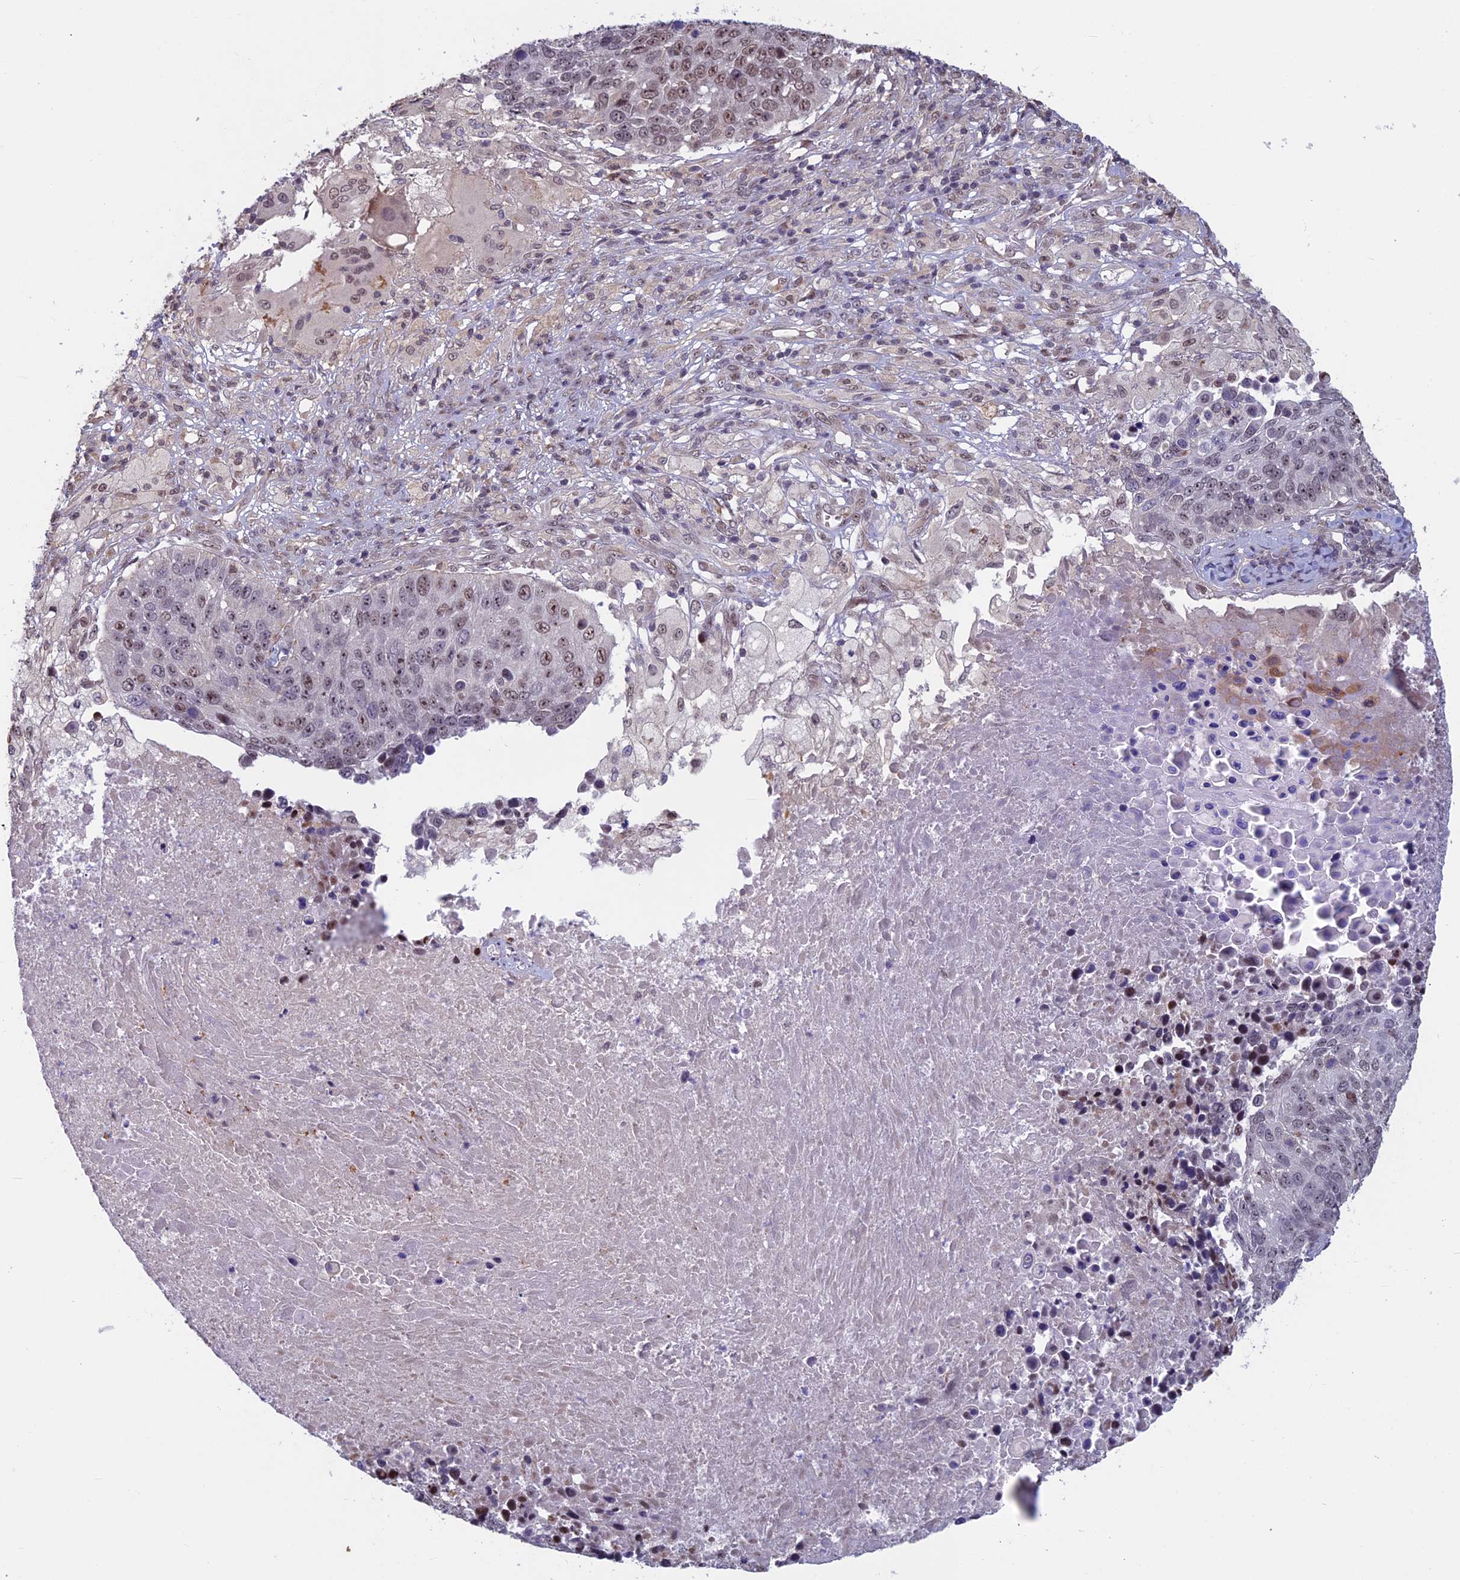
{"staining": {"intensity": "weak", "quantity": ">75%", "location": "nuclear"}, "tissue": "lung cancer", "cell_type": "Tumor cells", "image_type": "cancer", "snomed": [{"axis": "morphology", "description": "Normal tissue, NOS"}, {"axis": "morphology", "description": "Squamous cell carcinoma, NOS"}, {"axis": "topography", "description": "Lymph node"}, {"axis": "topography", "description": "Lung"}], "caption": "Immunohistochemical staining of lung squamous cell carcinoma shows weak nuclear protein expression in about >75% of tumor cells.", "gene": "SPIRE1", "patient": {"sex": "male", "age": 66}}